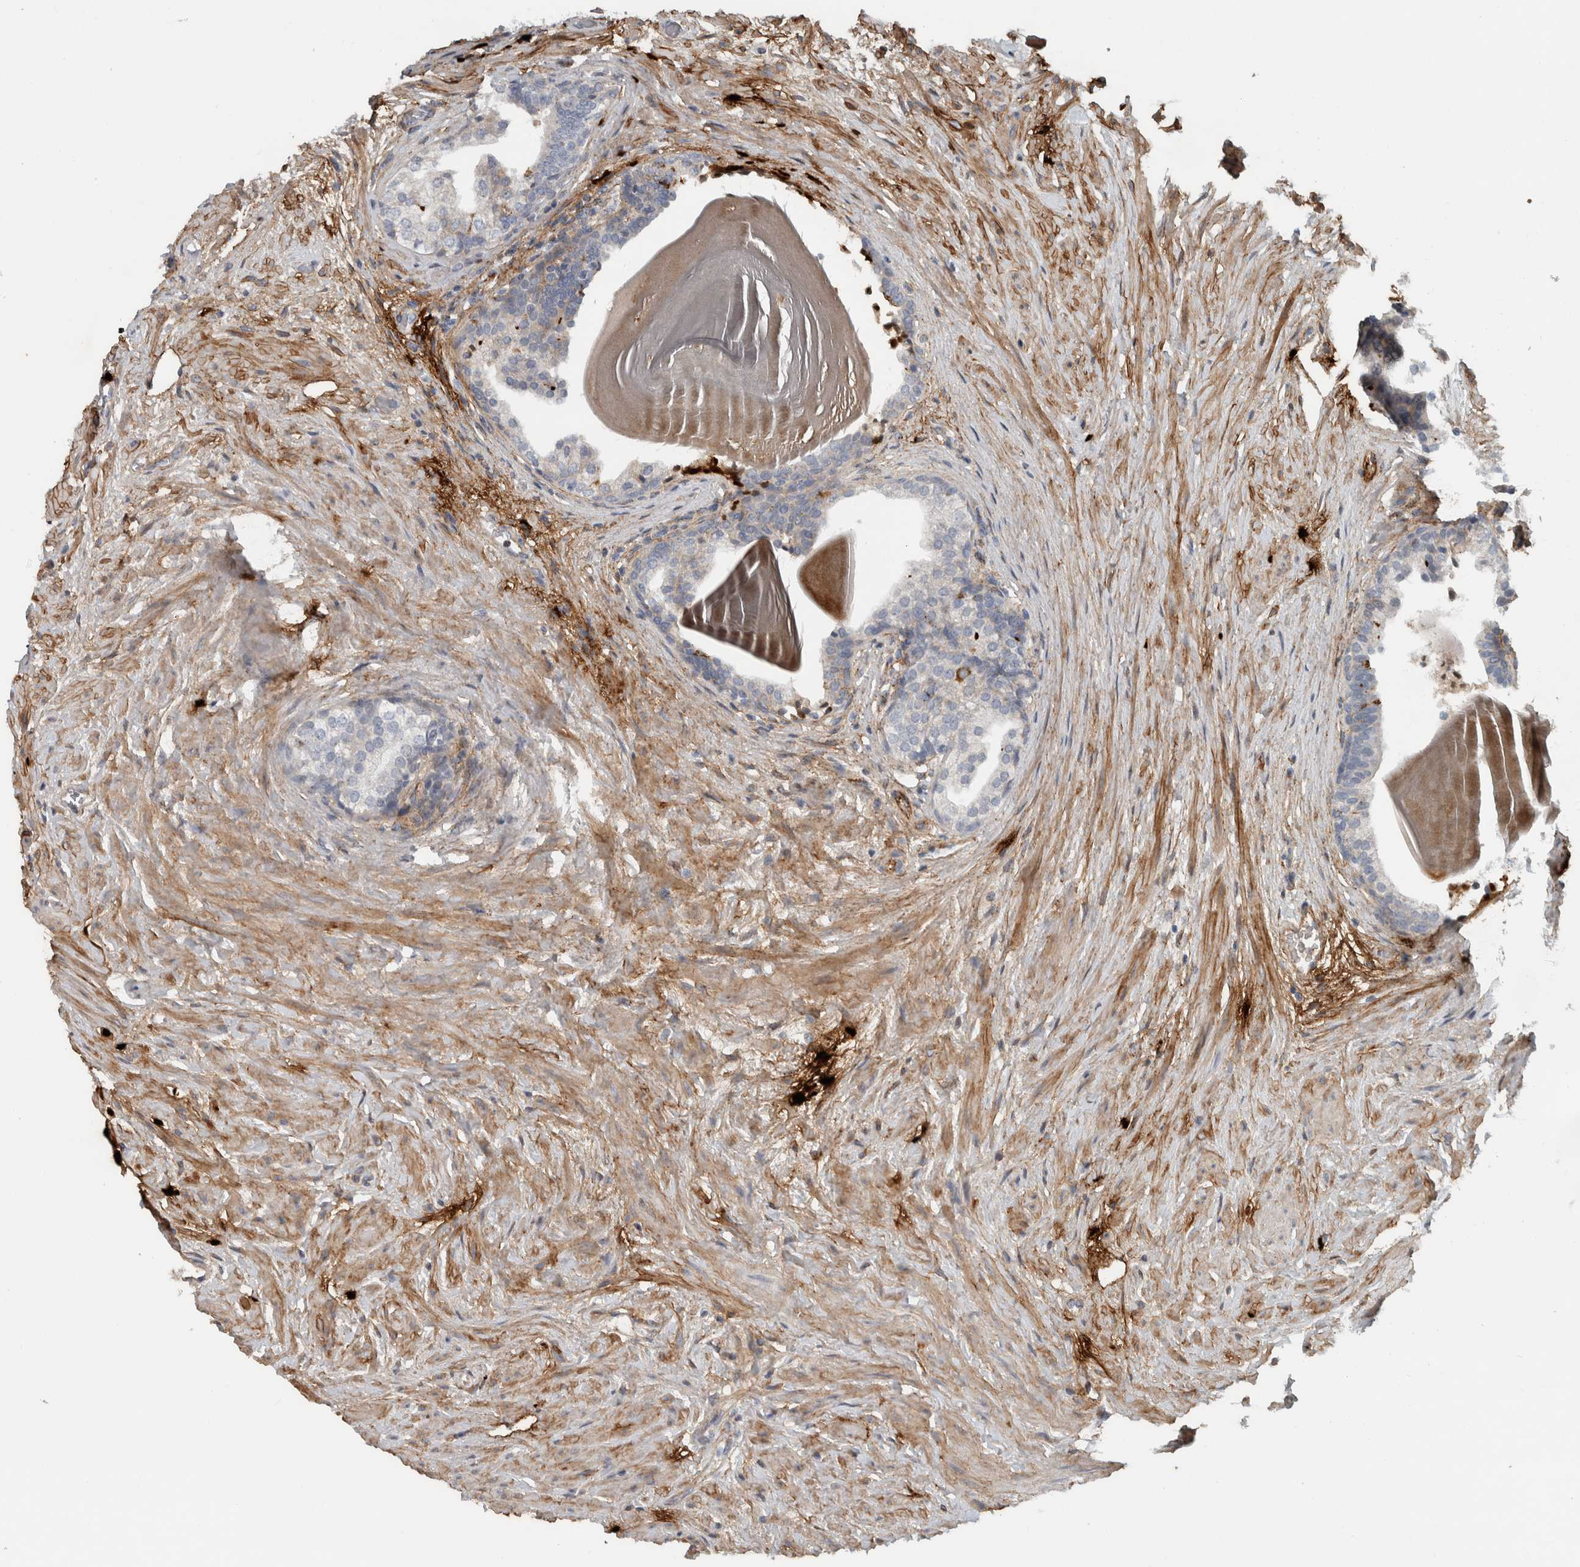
{"staining": {"intensity": "weak", "quantity": "<25%", "location": "cytoplasmic/membranous"}, "tissue": "prostate", "cell_type": "Glandular cells", "image_type": "normal", "snomed": [{"axis": "morphology", "description": "Normal tissue, NOS"}, {"axis": "topography", "description": "Prostate"}], "caption": "DAB (3,3'-diaminobenzidine) immunohistochemical staining of benign prostate displays no significant staining in glandular cells.", "gene": "FN1", "patient": {"sex": "male", "age": 48}}